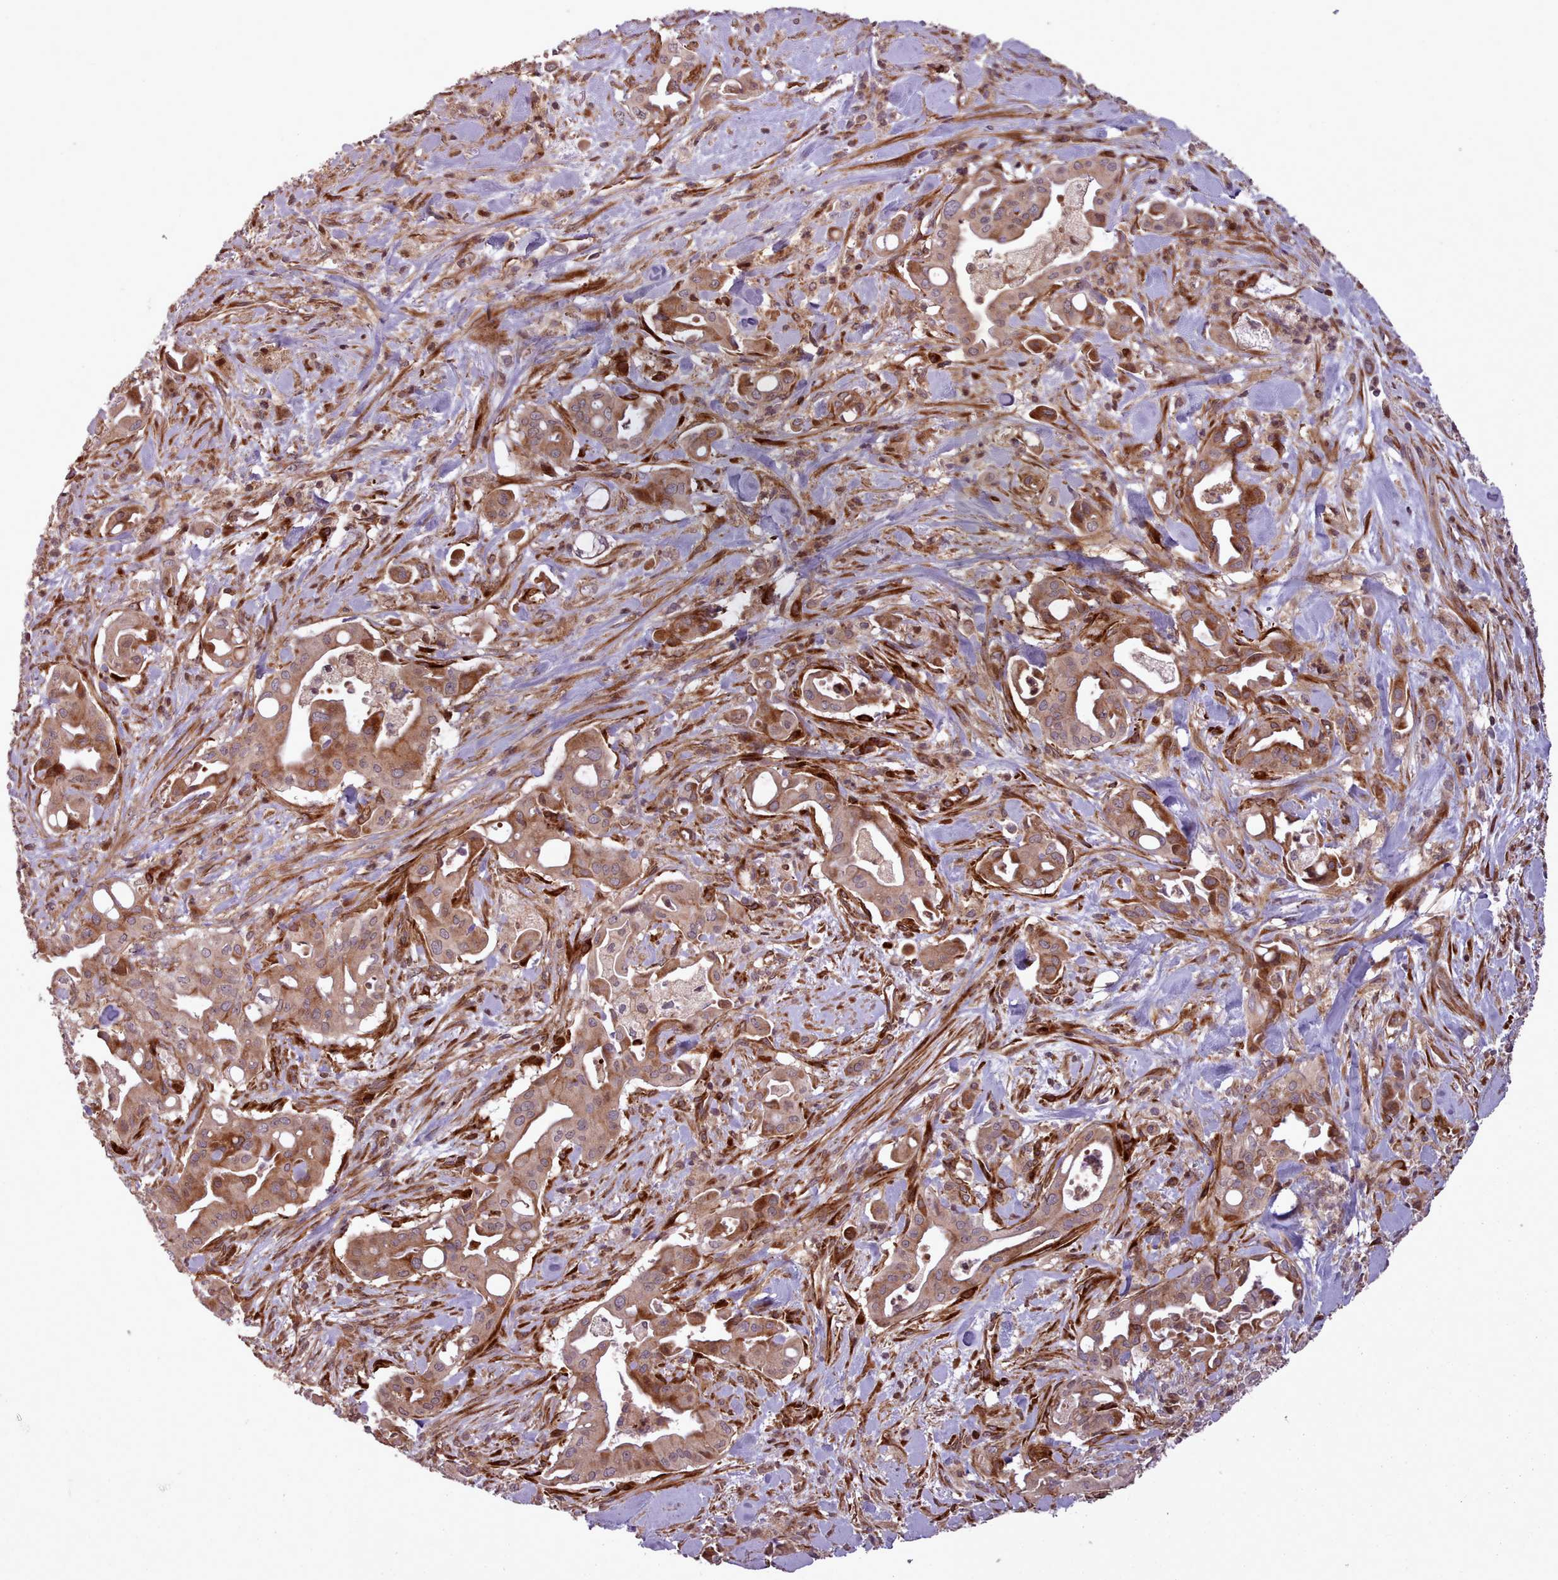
{"staining": {"intensity": "moderate", "quantity": ">75%", "location": "cytoplasmic/membranous"}, "tissue": "liver cancer", "cell_type": "Tumor cells", "image_type": "cancer", "snomed": [{"axis": "morphology", "description": "Cholangiocarcinoma"}, {"axis": "topography", "description": "Liver"}], "caption": "This is a photomicrograph of immunohistochemistry (IHC) staining of liver cancer (cholangiocarcinoma), which shows moderate expression in the cytoplasmic/membranous of tumor cells.", "gene": "NLRP7", "patient": {"sex": "female", "age": 68}}